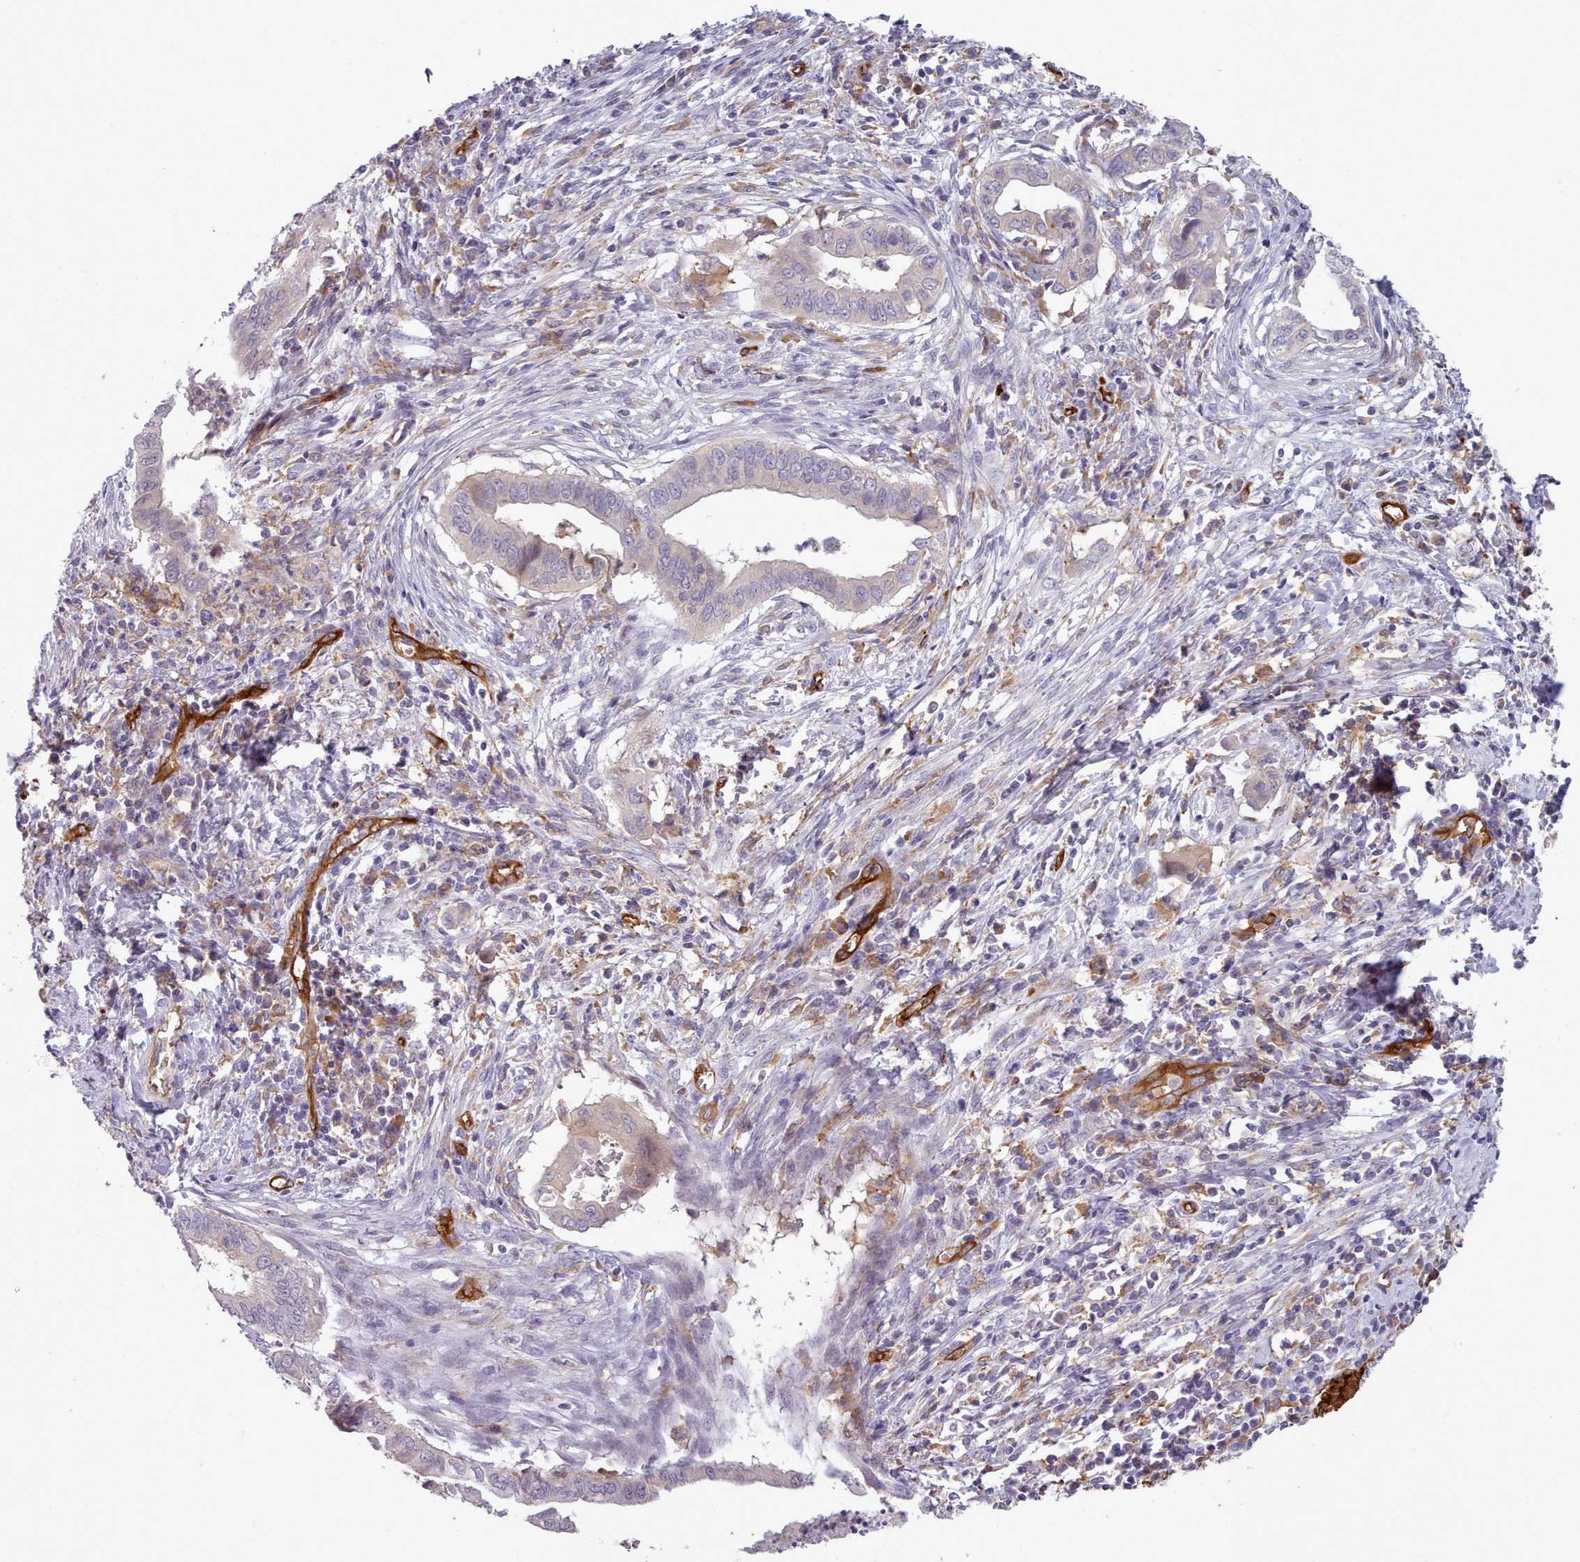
{"staining": {"intensity": "negative", "quantity": "none", "location": "none"}, "tissue": "cervical cancer", "cell_type": "Tumor cells", "image_type": "cancer", "snomed": [{"axis": "morphology", "description": "Adenocarcinoma, NOS"}, {"axis": "topography", "description": "Cervix"}], "caption": "There is no significant expression in tumor cells of cervical adenocarcinoma. (DAB immunohistochemistry (IHC) with hematoxylin counter stain).", "gene": "CD300LF", "patient": {"sex": "female", "age": 42}}